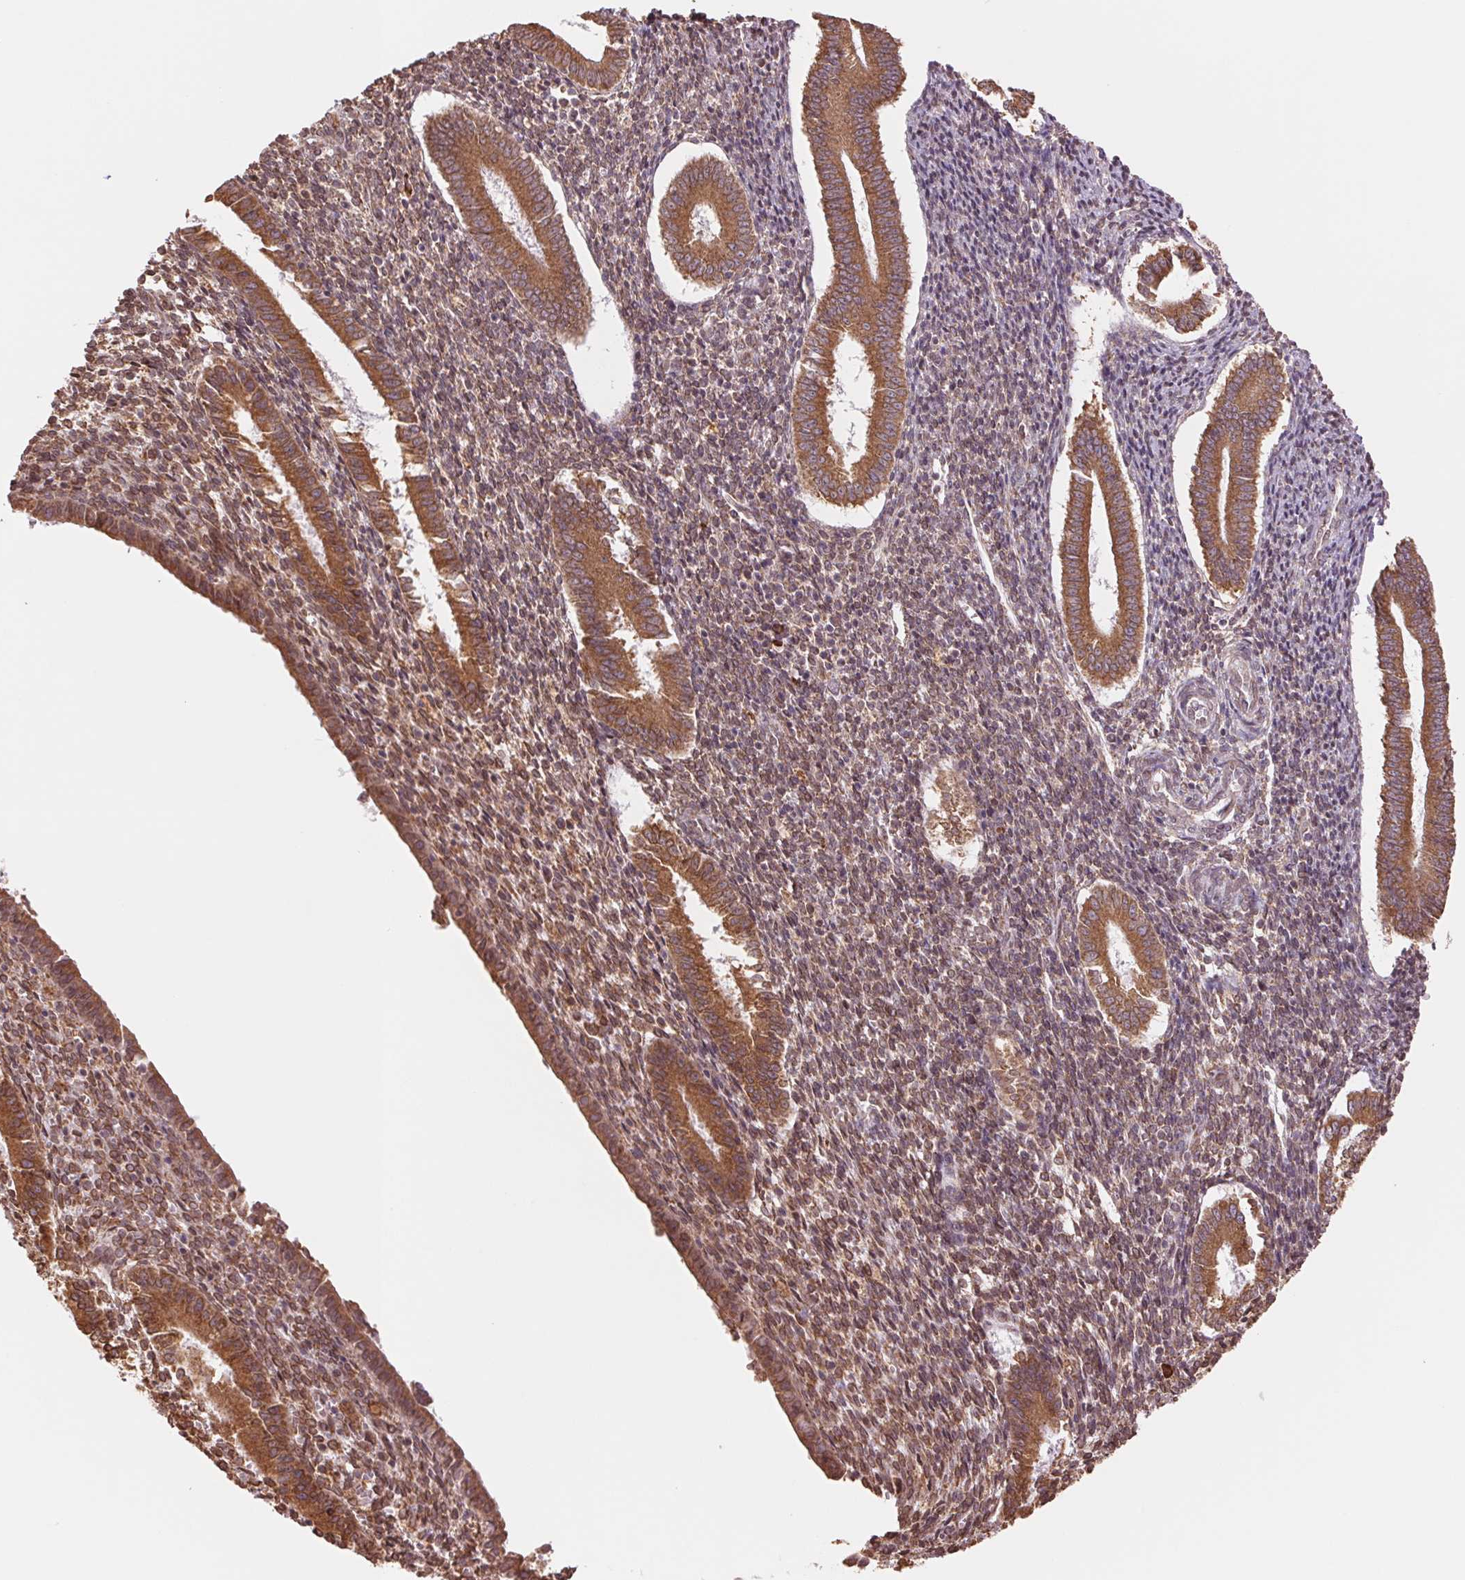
{"staining": {"intensity": "moderate", "quantity": ">75%", "location": "cytoplasmic/membranous"}, "tissue": "endometrium", "cell_type": "Cells in endometrial stroma", "image_type": "normal", "snomed": [{"axis": "morphology", "description": "Normal tissue, NOS"}, {"axis": "topography", "description": "Endometrium"}], "caption": "IHC of benign endometrium shows medium levels of moderate cytoplasmic/membranous positivity in about >75% of cells in endometrial stroma.", "gene": "RPN1", "patient": {"sex": "female", "age": 25}}